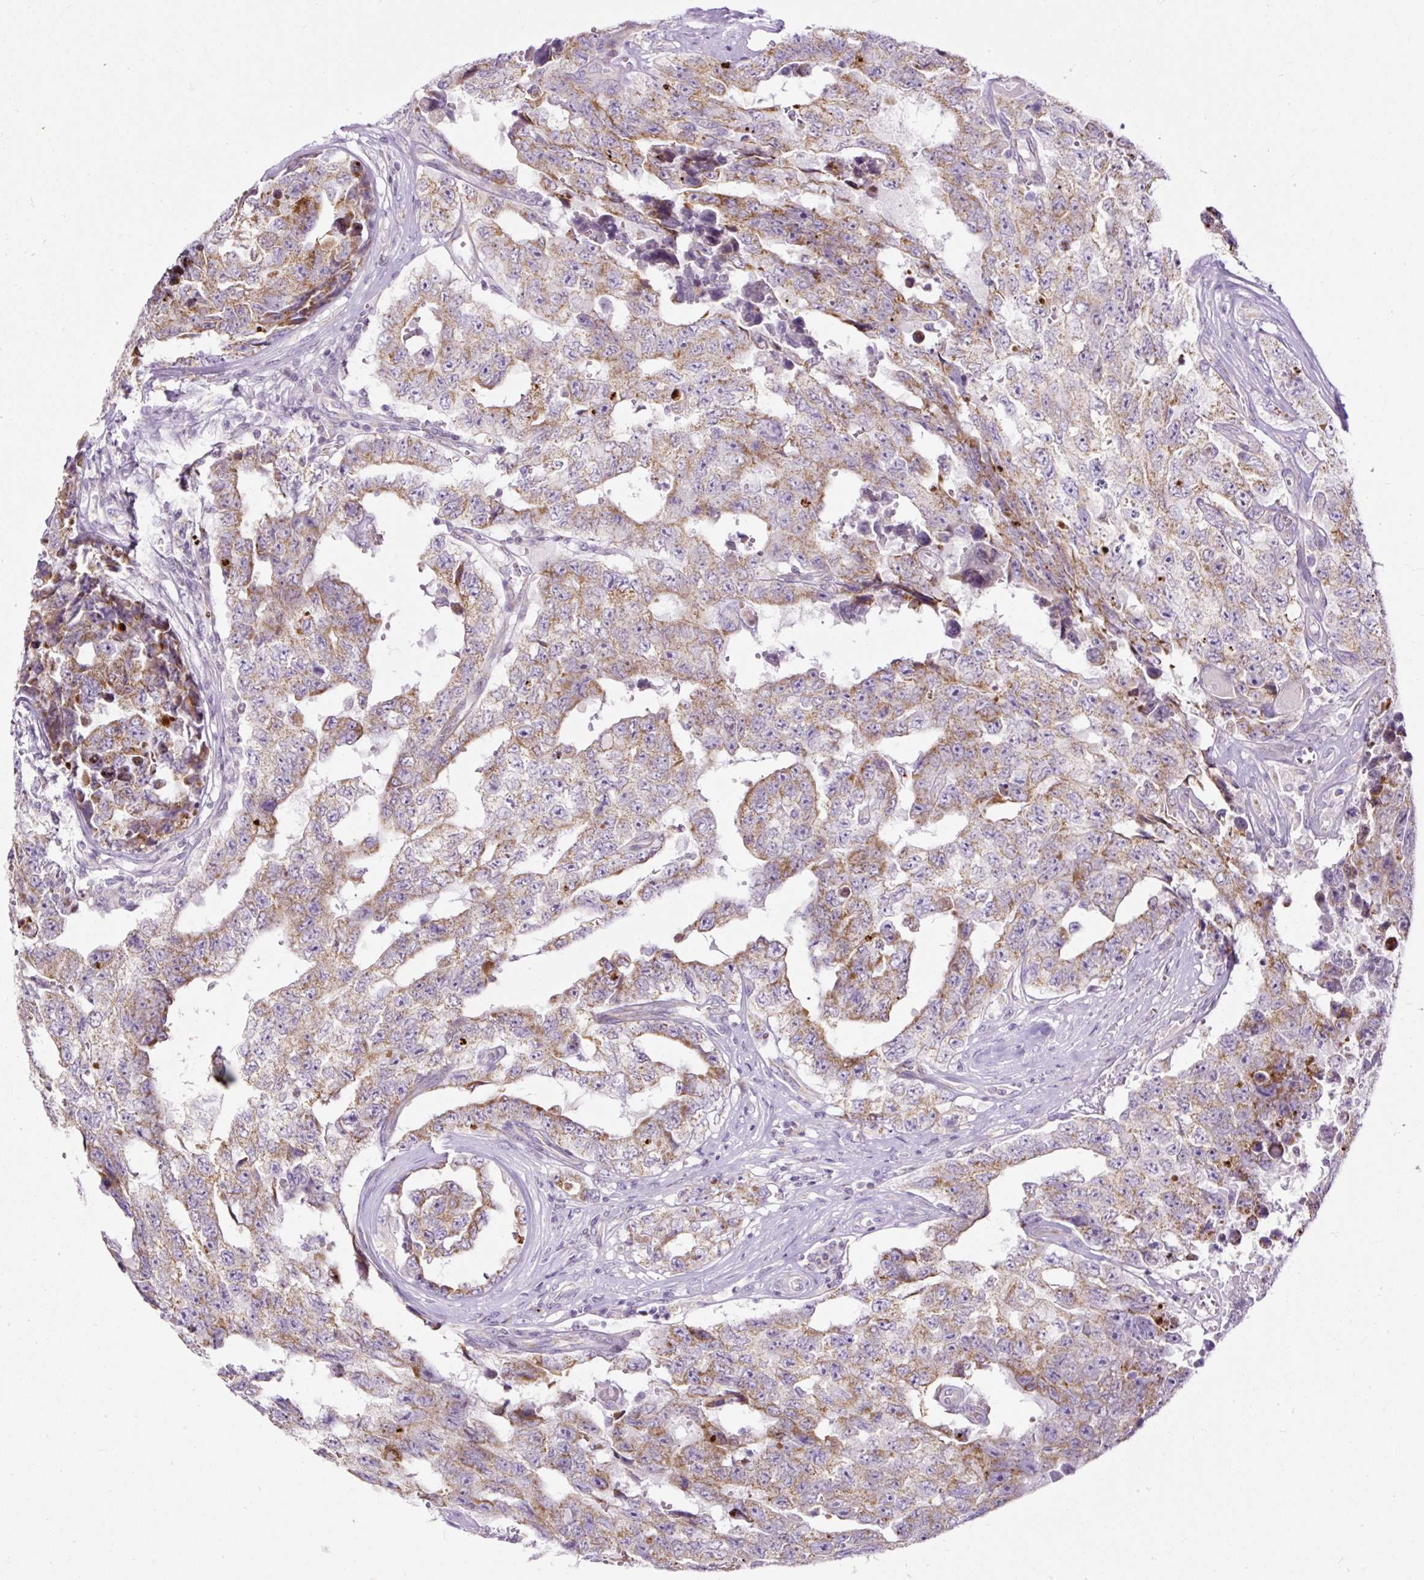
{"staining": {"intensity": "moderate", "quantity": ">75%", "location": "cytoplasmic/membranous"}, "tissue": "testis cancer", "cell_type": "Tumor cells", "image_type": "cancer", "snomed": [{"axis": "morphology", "description": "Normal tissue, NOS"}, {"axis": "morphology", "description": "Carcinoma, Embryonal, NOS"}, {"axis": "topography", "description": "Testis"}, {"axis": "topography", "description": "Epididymis"}], "caption": "Immunohistochemical staining of testis cancer (embryonal carcinoma) shows moderate cytoplasmic/membranous protein expression in approximately >75% of tumor cells.", "gene": "FMC1", "patient": {"sex": "male", "age": 25}}